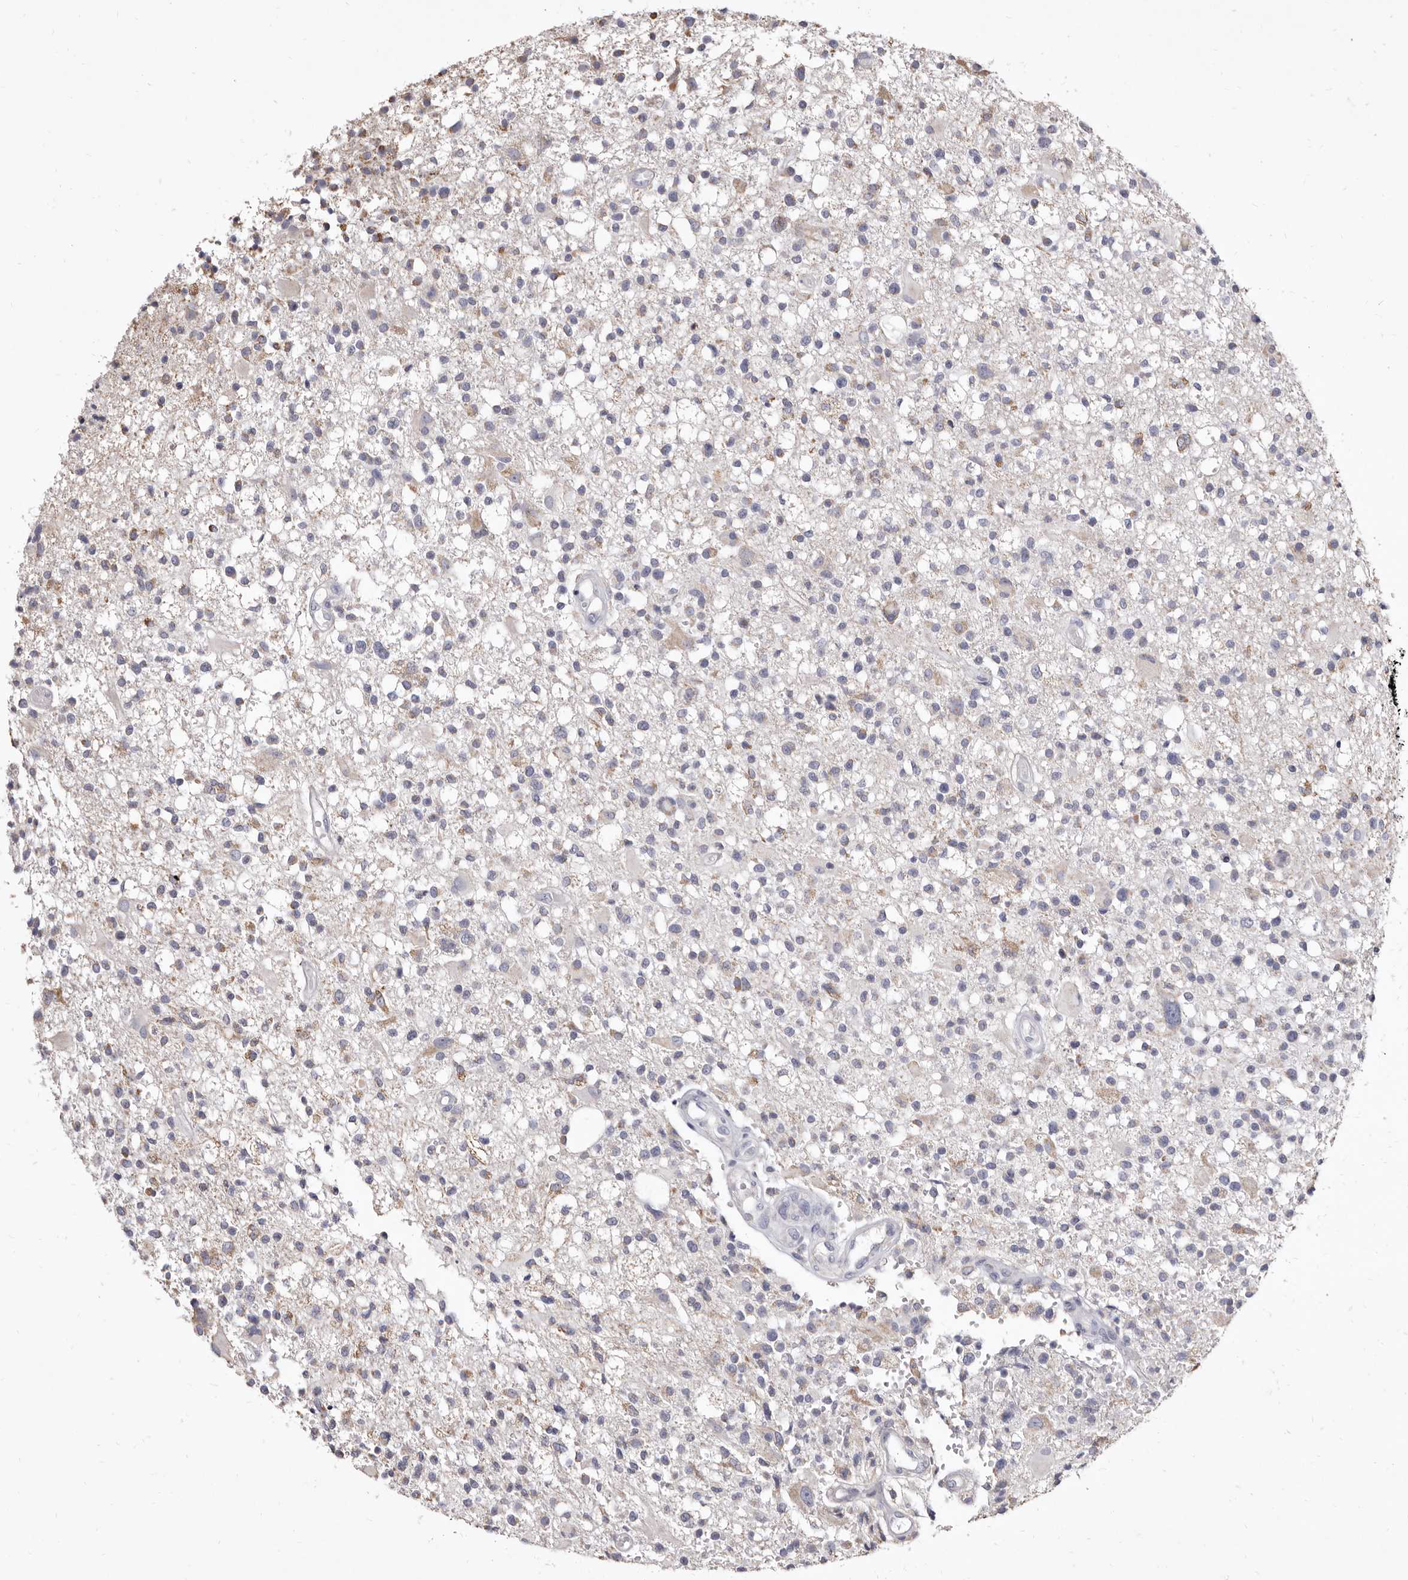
{"staining": {"intensity": "negative", "quantity": "none", "location": "none"}, "tissue": "glioma", "cell_type": "Tumor cells", "image_type": "cancer", "snomed": [{"axis": "morphology", "description": "Glioma, malignant, High grade"}, {"axis": "morphology", "description": "Glioblastoma, NOS"}, {"axis": "topography", "description": "Brain"}], "caption": "A histopathology image of human glioma is negative for staining in tumor cells.", "gene": "CYP2E1", "patient": {"sex": "male", "age": 60}}